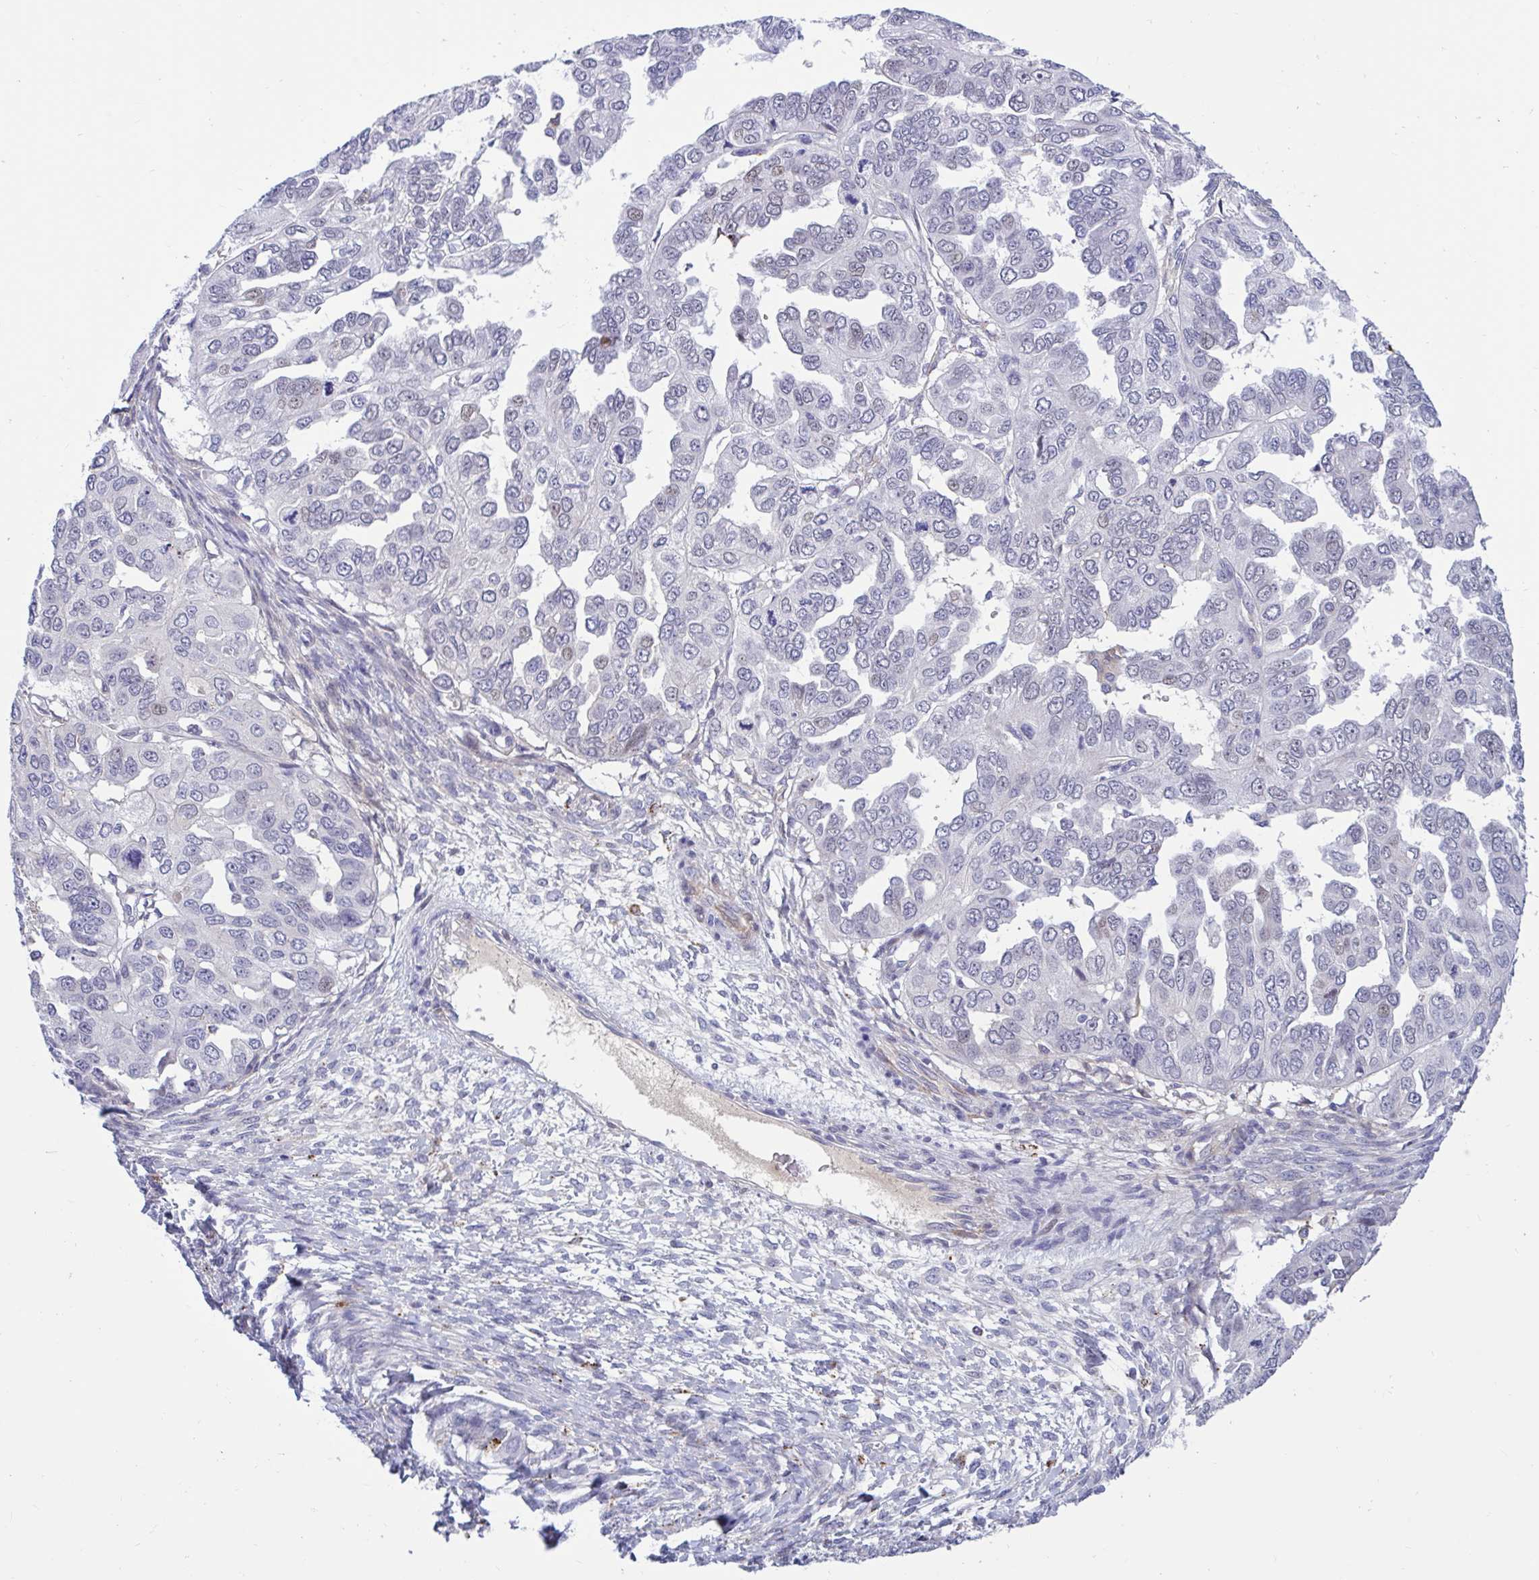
{"staining": {"intensity": "weak", "quantity": "<25%", "location": "nuclear"}, "tissue": "ovarian cancer", "cell_type": "Tumor cells", "image_type": "cancer", "snomed": [{"axis": "morphology", "description": "Cystadenocarcinoma, serous, NOS"}, {"axis": "topography", "description": "Ovary"}], "caption": "The image exhibits no staining of tumor cells in ovarian serous cystadenocarcinoma.", "gene": "FAM219B", "patient": {"sex": "female", "age": 53}}